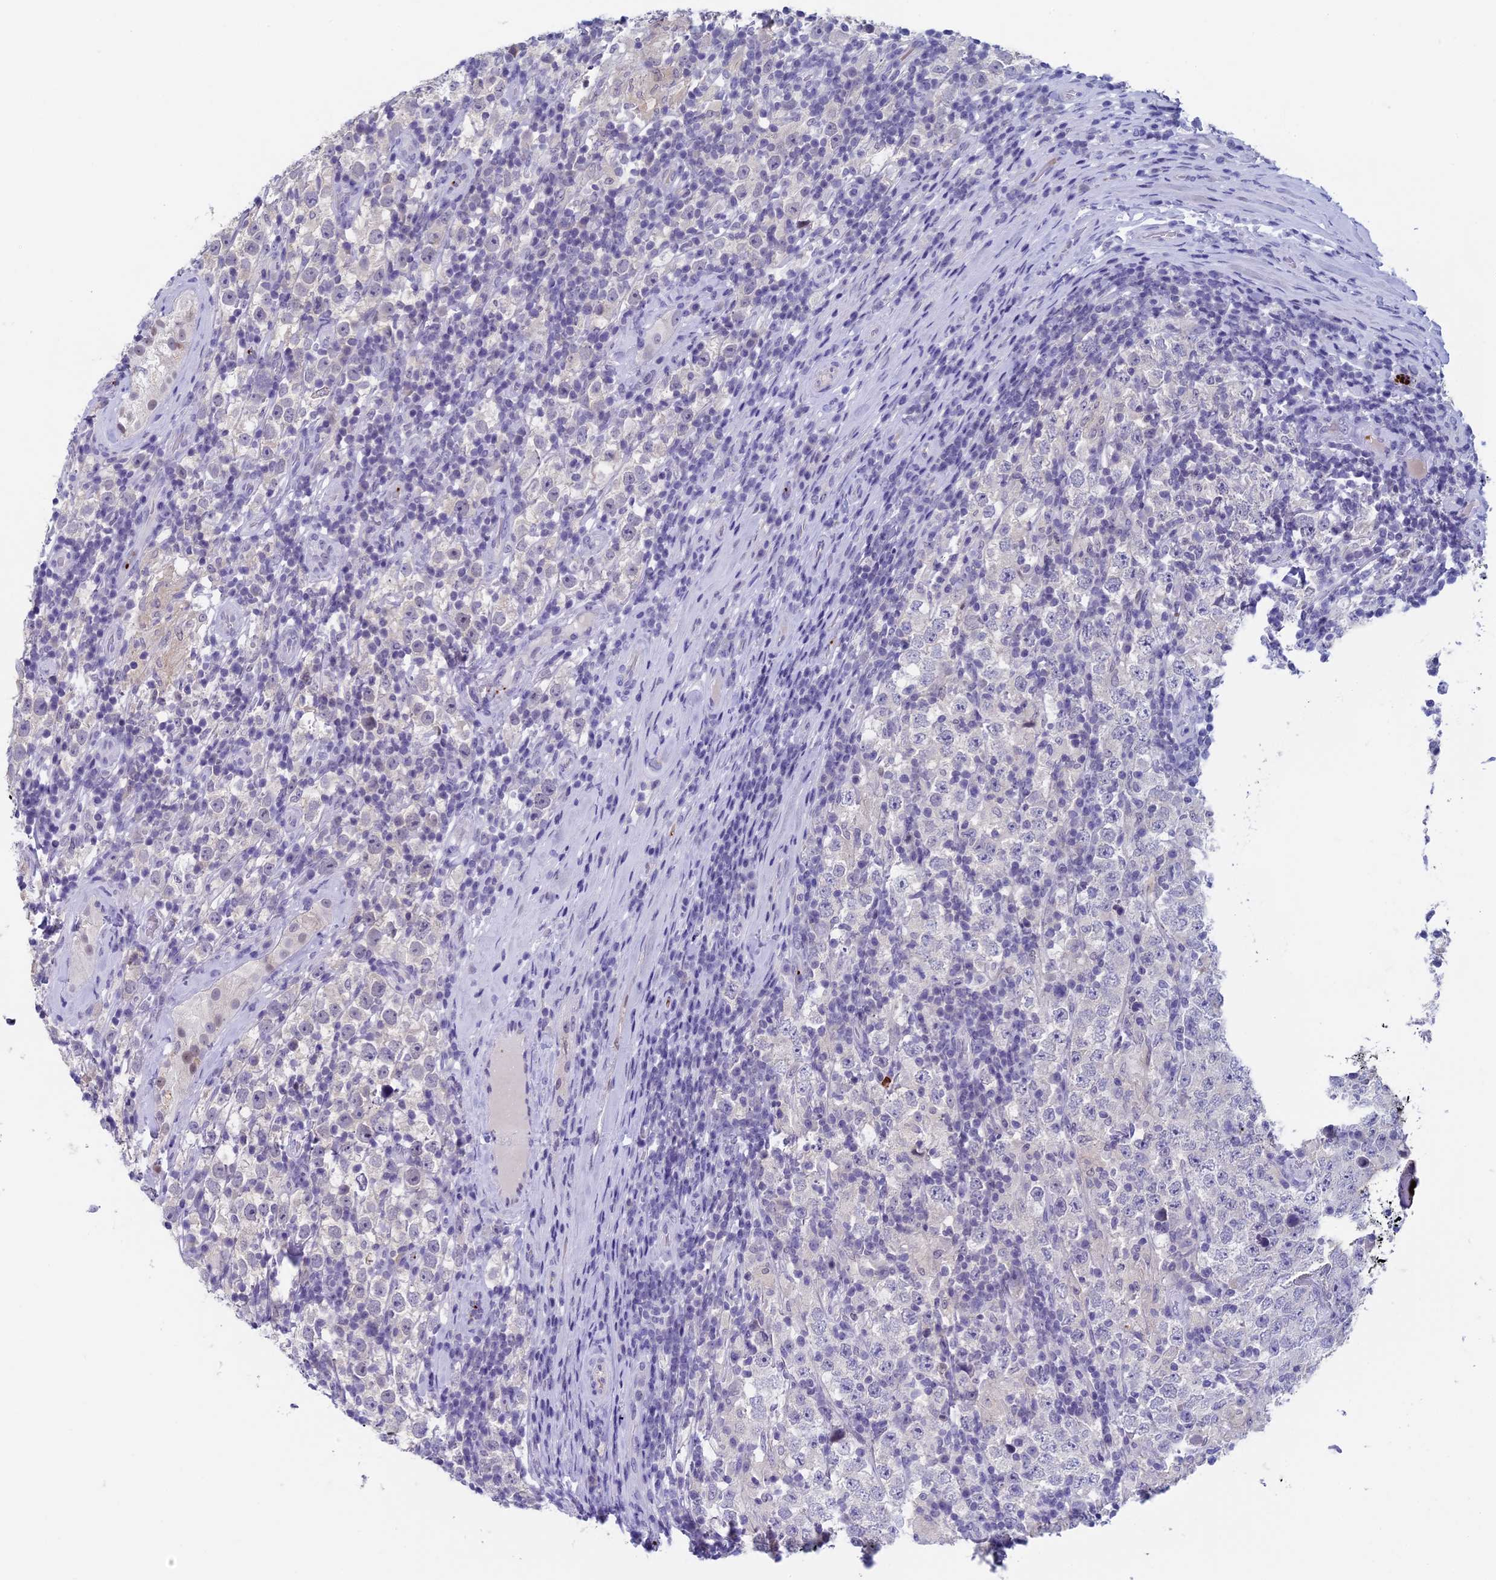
{"staining": {"intensity": "negative", "quantity": "none", "location": "none"}, "tissue": "testis cancer", "cell_type": "Tumor cells", "image_type": "cancer", "snomed": [{"axis": "morphology", "description": "Normal tissue, NOS"}, {"axis": "morphology", "description": "Urothelial carcinoma, High grade"}, {"axis": "morphology", "description": "Seminoma, NOS"}, {"axis": "morphology", "description": "Carcinoma, Embryonal, NOS"}, {"axis": "topography", "description": "Urinary bladder"}, {"axis": "topography", "description": "Testis"}], "caption": "Histopathology image shows no protein staining in tumor cells of testis cancer tissue.", "gene": "AIFM2", "patient": {"sex": "male", "age": 41}}